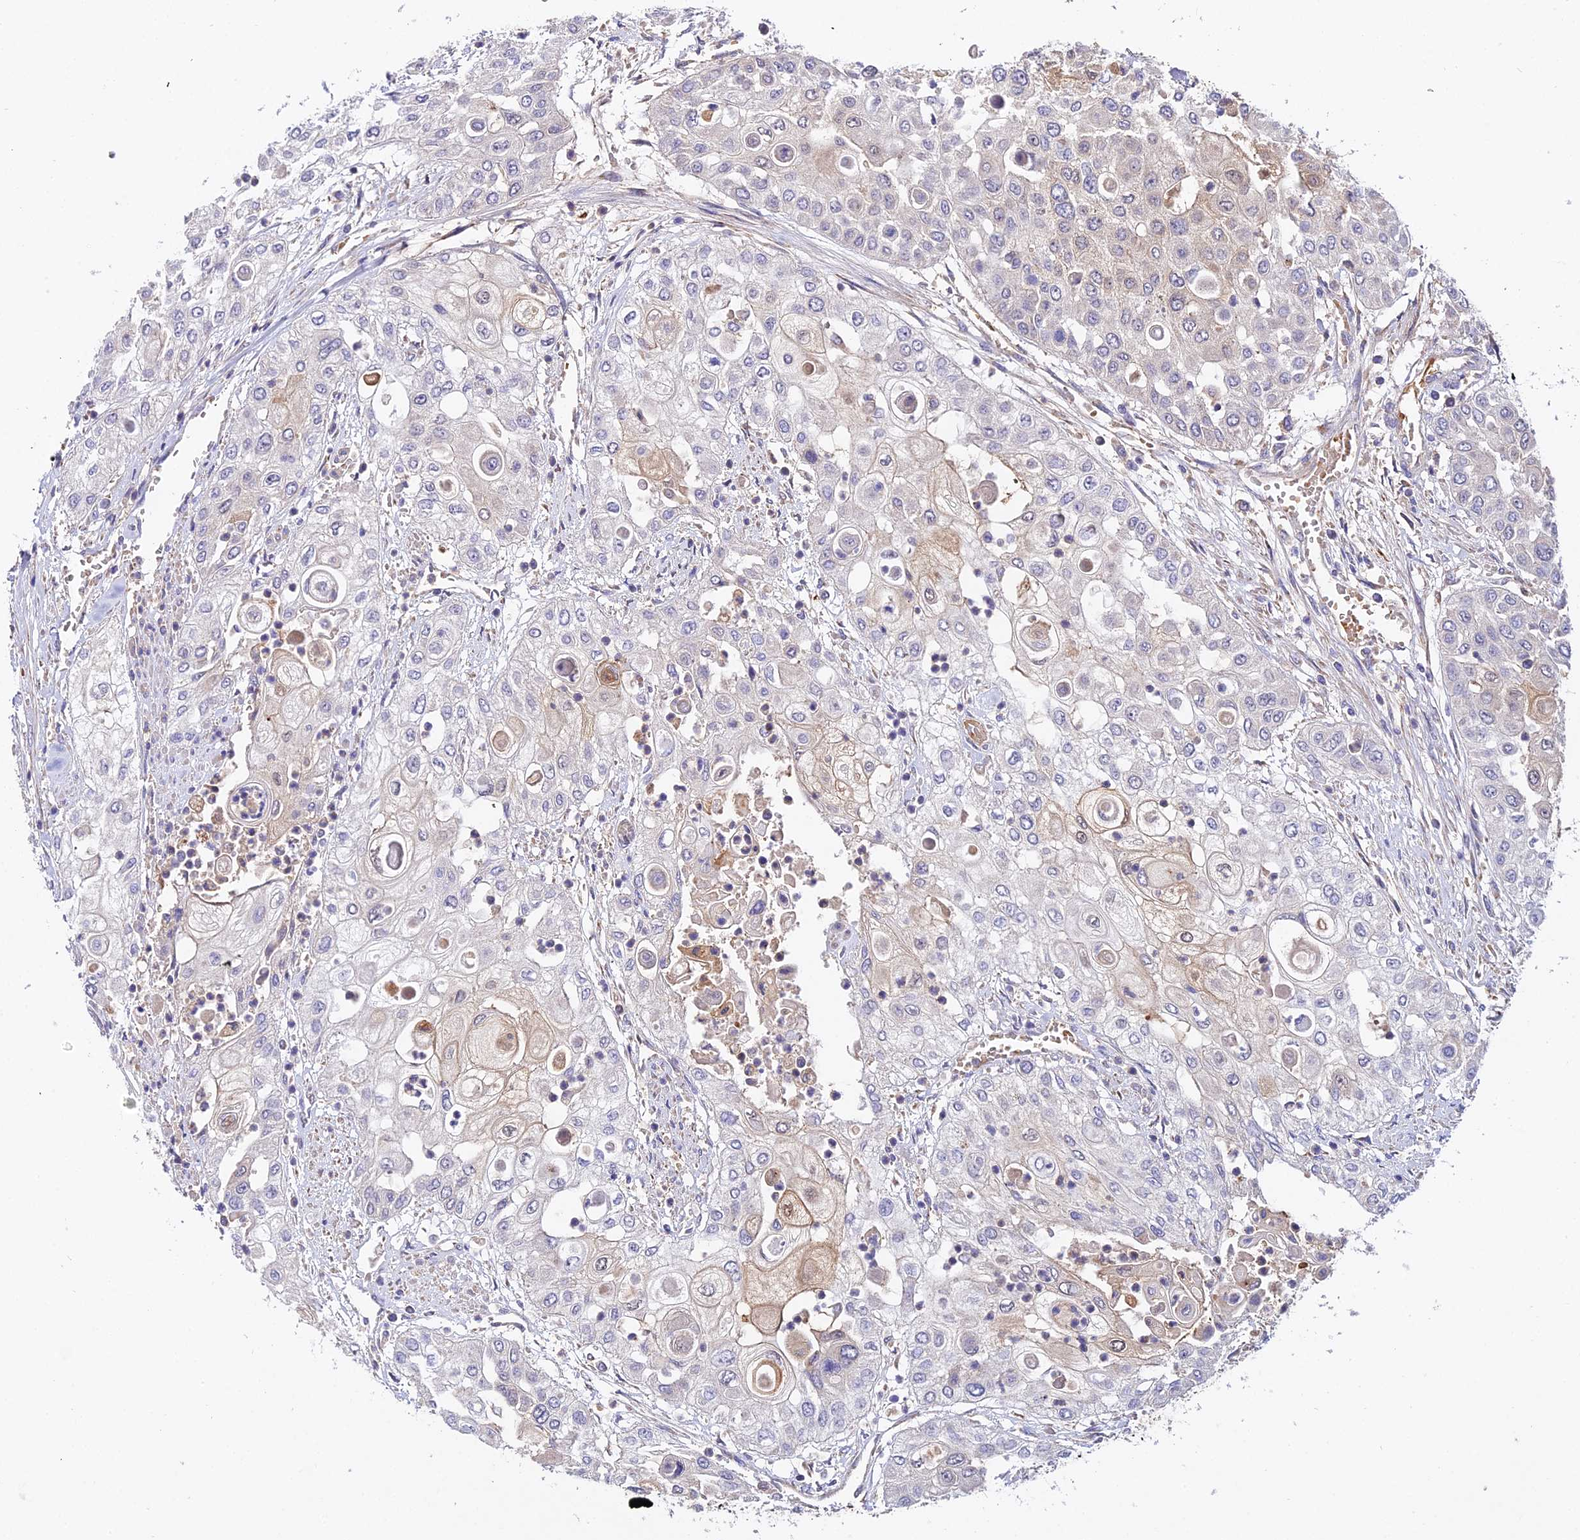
{"staining": {"intensity": "moderate", "quantity": "<25%", "location": "cytoplasmic/membranous,nuclear"}, "tissue": "urothelial cancer", "cell_type": "Tumor cells", "image_type": "cancer", "snomed": [{"axis": "morphology", "description": "Urothelial carcinoma, High grade"}, {"axis": "topography", "description": "Urinary bladder"}], "caption": "The immunohistochemical stain highlights moderate cytoplasmic/membranous and nuclear staining in tumor cells of high-grade urothelial carcinoma tissue. Ihc stains the protein in brown and the nuclei are stained blue.", "gene": "ZBED8", "patient": {"sex": "female", "age": 79}}